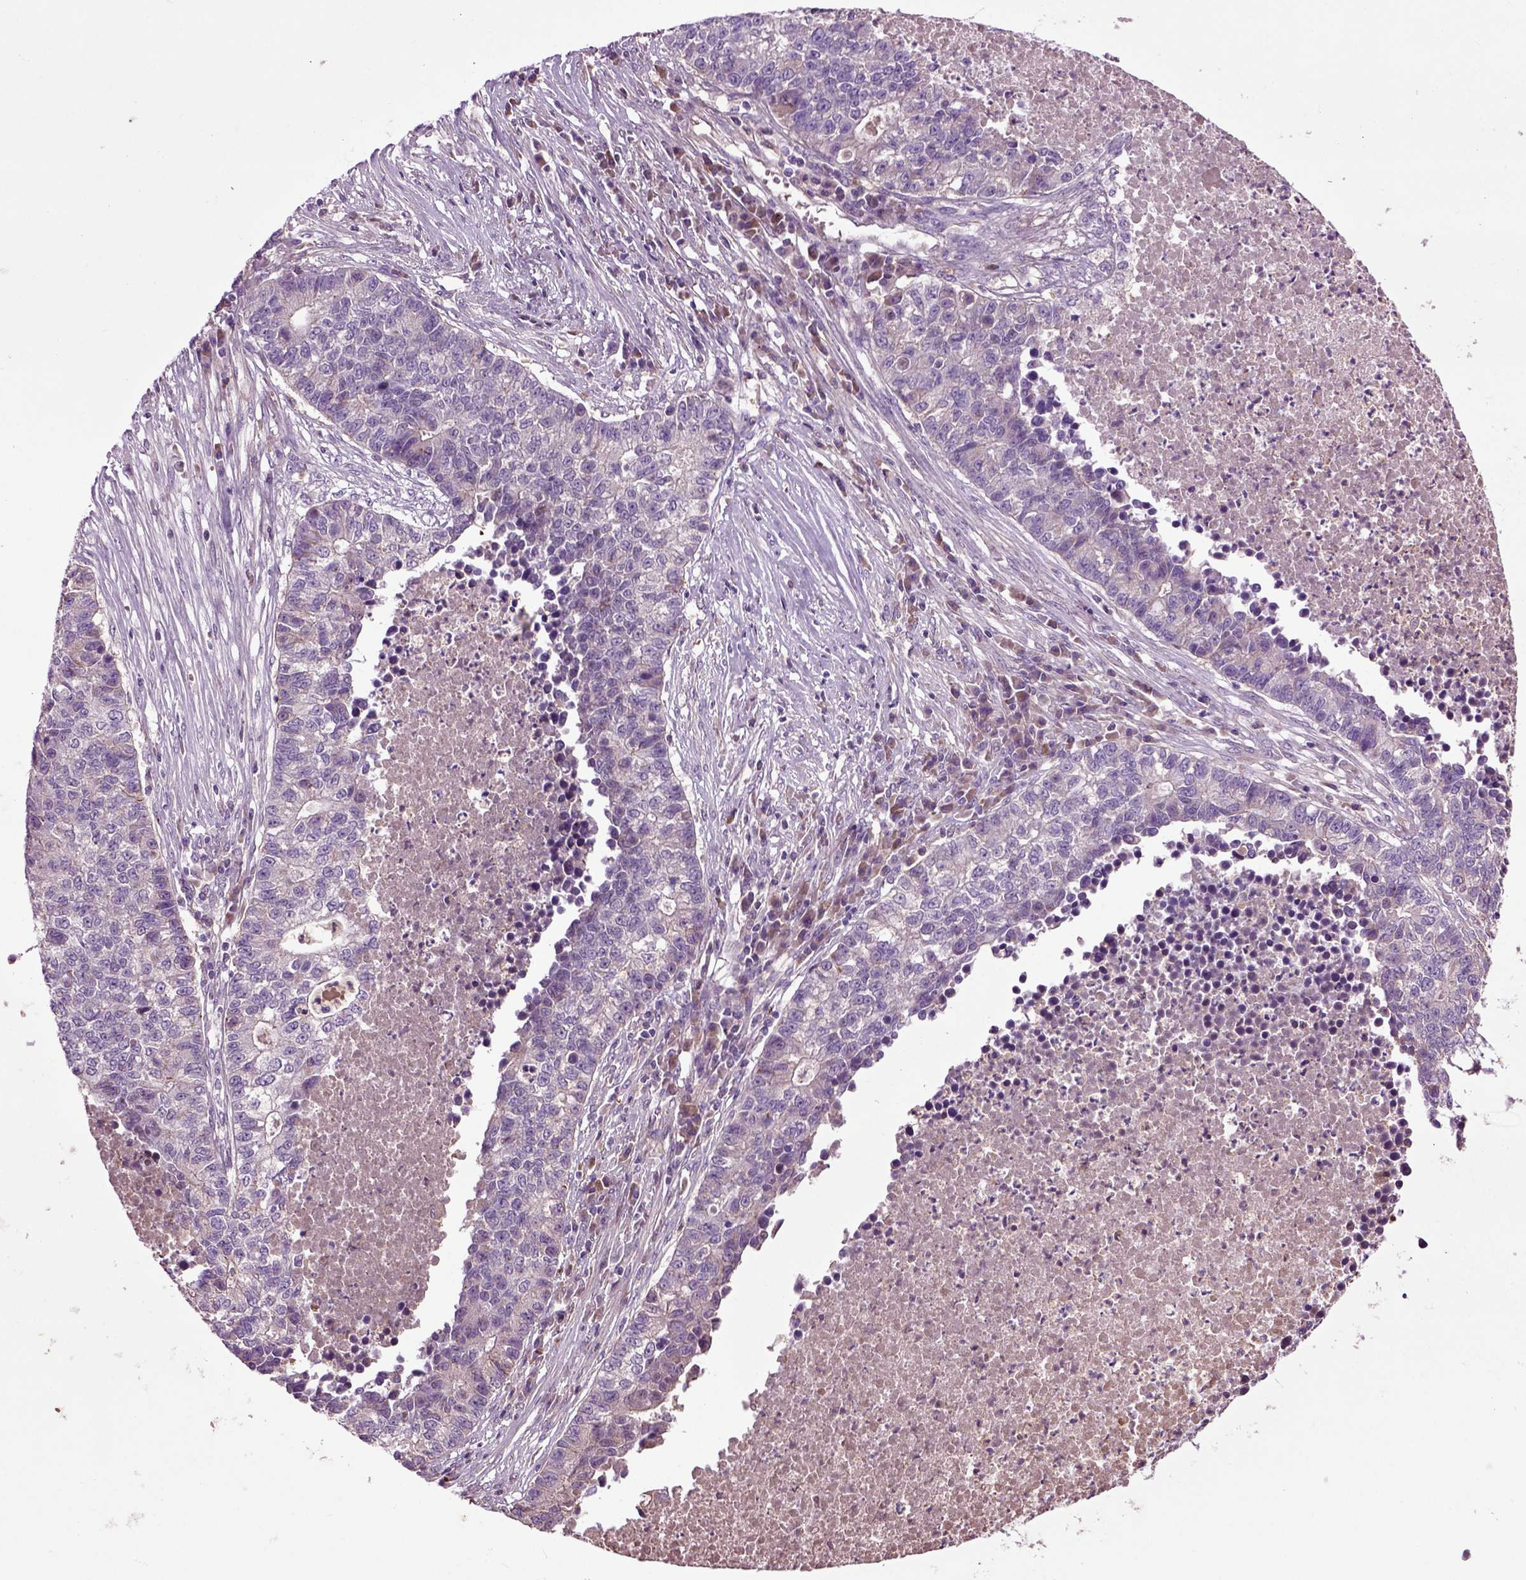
{"staining": {"intensity": "negative", "quantity": "none", "location": "none"}, "tissue": "lung cancer", "cell_type": "Tumor cells", "image_type": "cancer", "snomed": [{"axis": "morphology", "description": "Adenocarcinoma, NOS"}, {"axis": "topography", "description": "Lung"}], "caption": "A histopathology image of lung cancer (adenocarcinoma) stained for a protein exhibits no brown staining in tumor cells.", "gene": "SPON1", "patient": {"sex": "male", "age": 57}}